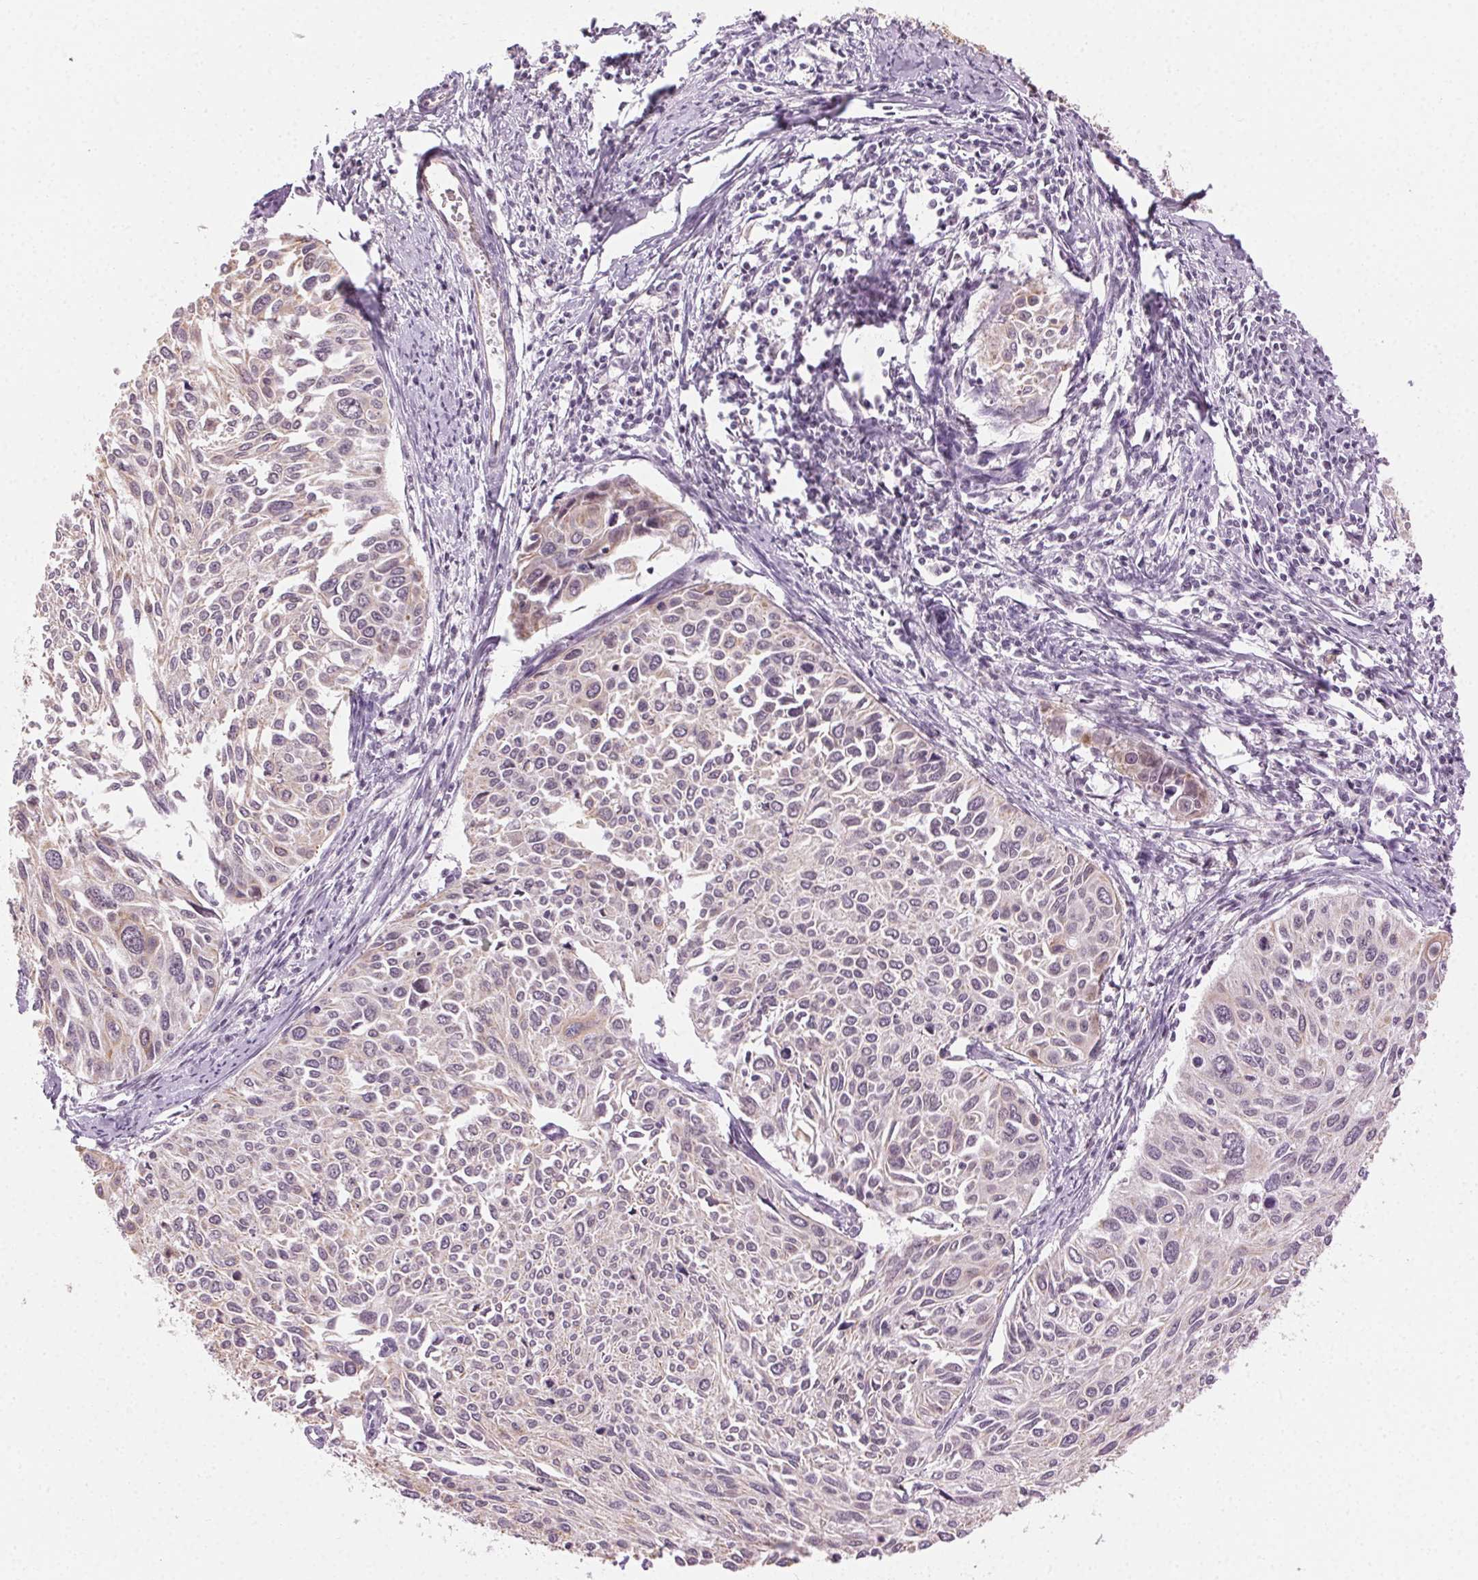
{"staining": {"intensity": "weak", "quantity": "<25%", "location": "cytoplasmic/membranous"}, "tissue": "cervical cancer", "cell_type": "Tumor cells", "image_type": "cancer", "snomed": [{"axis": "morphology", "description": "Squamous cell carcinoma, NOS"}, {"axis": "topography", "description": "Cervix"}], "caption": "Cervical squamous cell carcinoma was stained to show a protein in brown. There is no significant staining in tumor cells. (DAB (3,3'-diaminobenzidine) IHC visualized using brightfield microscopy, high magnification).", "gene": "AIF1L", "patient": {"sex": "female", "age": 50}}